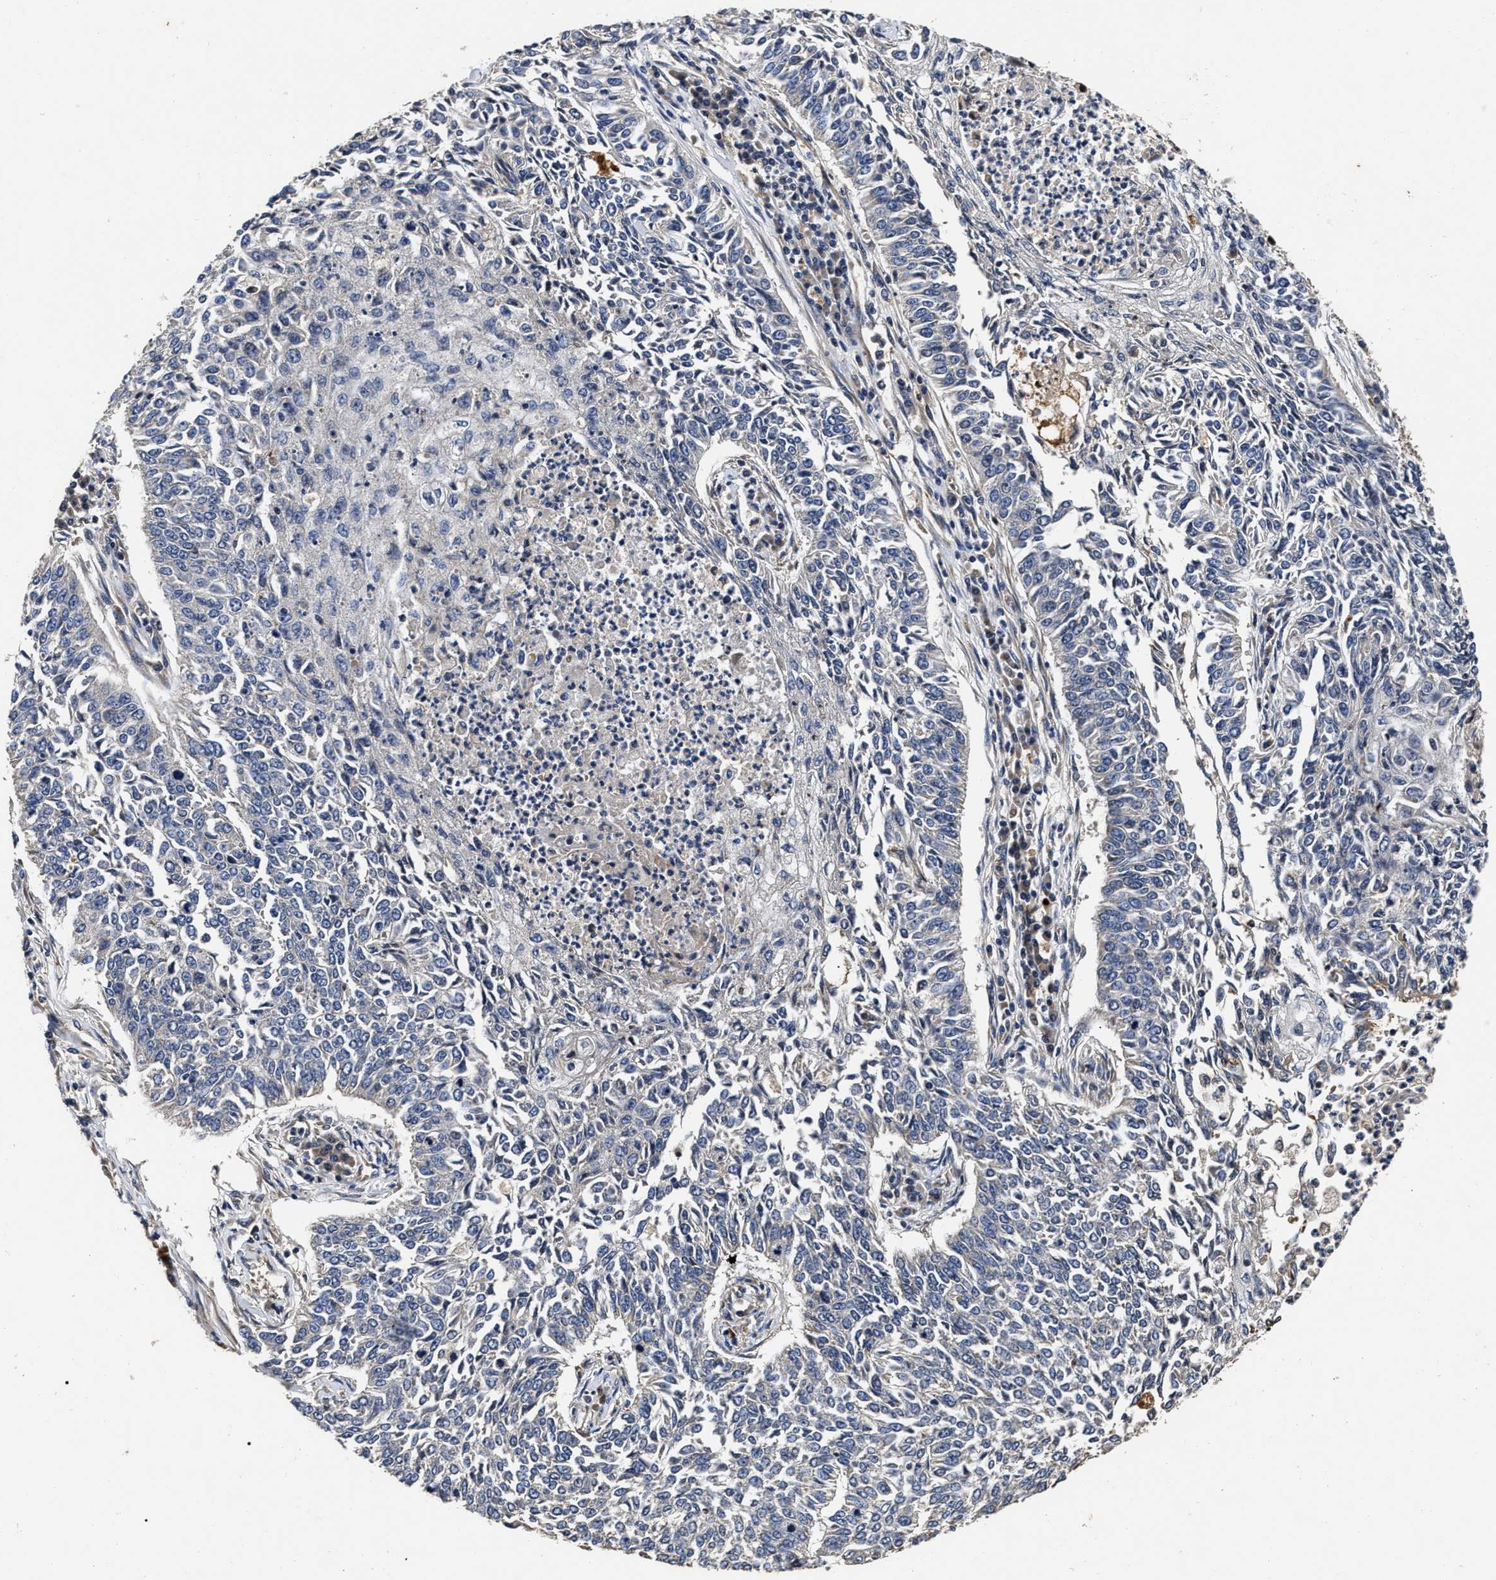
{"staining": {"intensity": "negative", "quantity": "none", "location": "none"}, "tissue": "lung cancer", "cell_type": "Tumor cells", "image_type": "cancer", "snomed": [{"axis": "morphology", "description": "Normal tissue, NOS"}, {"axis": "morphology", "description": "Squamous cell carcinoma, NOS"}, {"axis": "topography", "description": "Cartilage tissue"}, {"axis": "topography", "description": "Bronchus"}, {"axis": "topography", "description": "Lung"}], "caption": "Immunohistochemistry of human lung cancer demonstrates no positivity in tumor cells.", "gene": "ABCG8", "patient": {"sex": "female", "age": 49}}